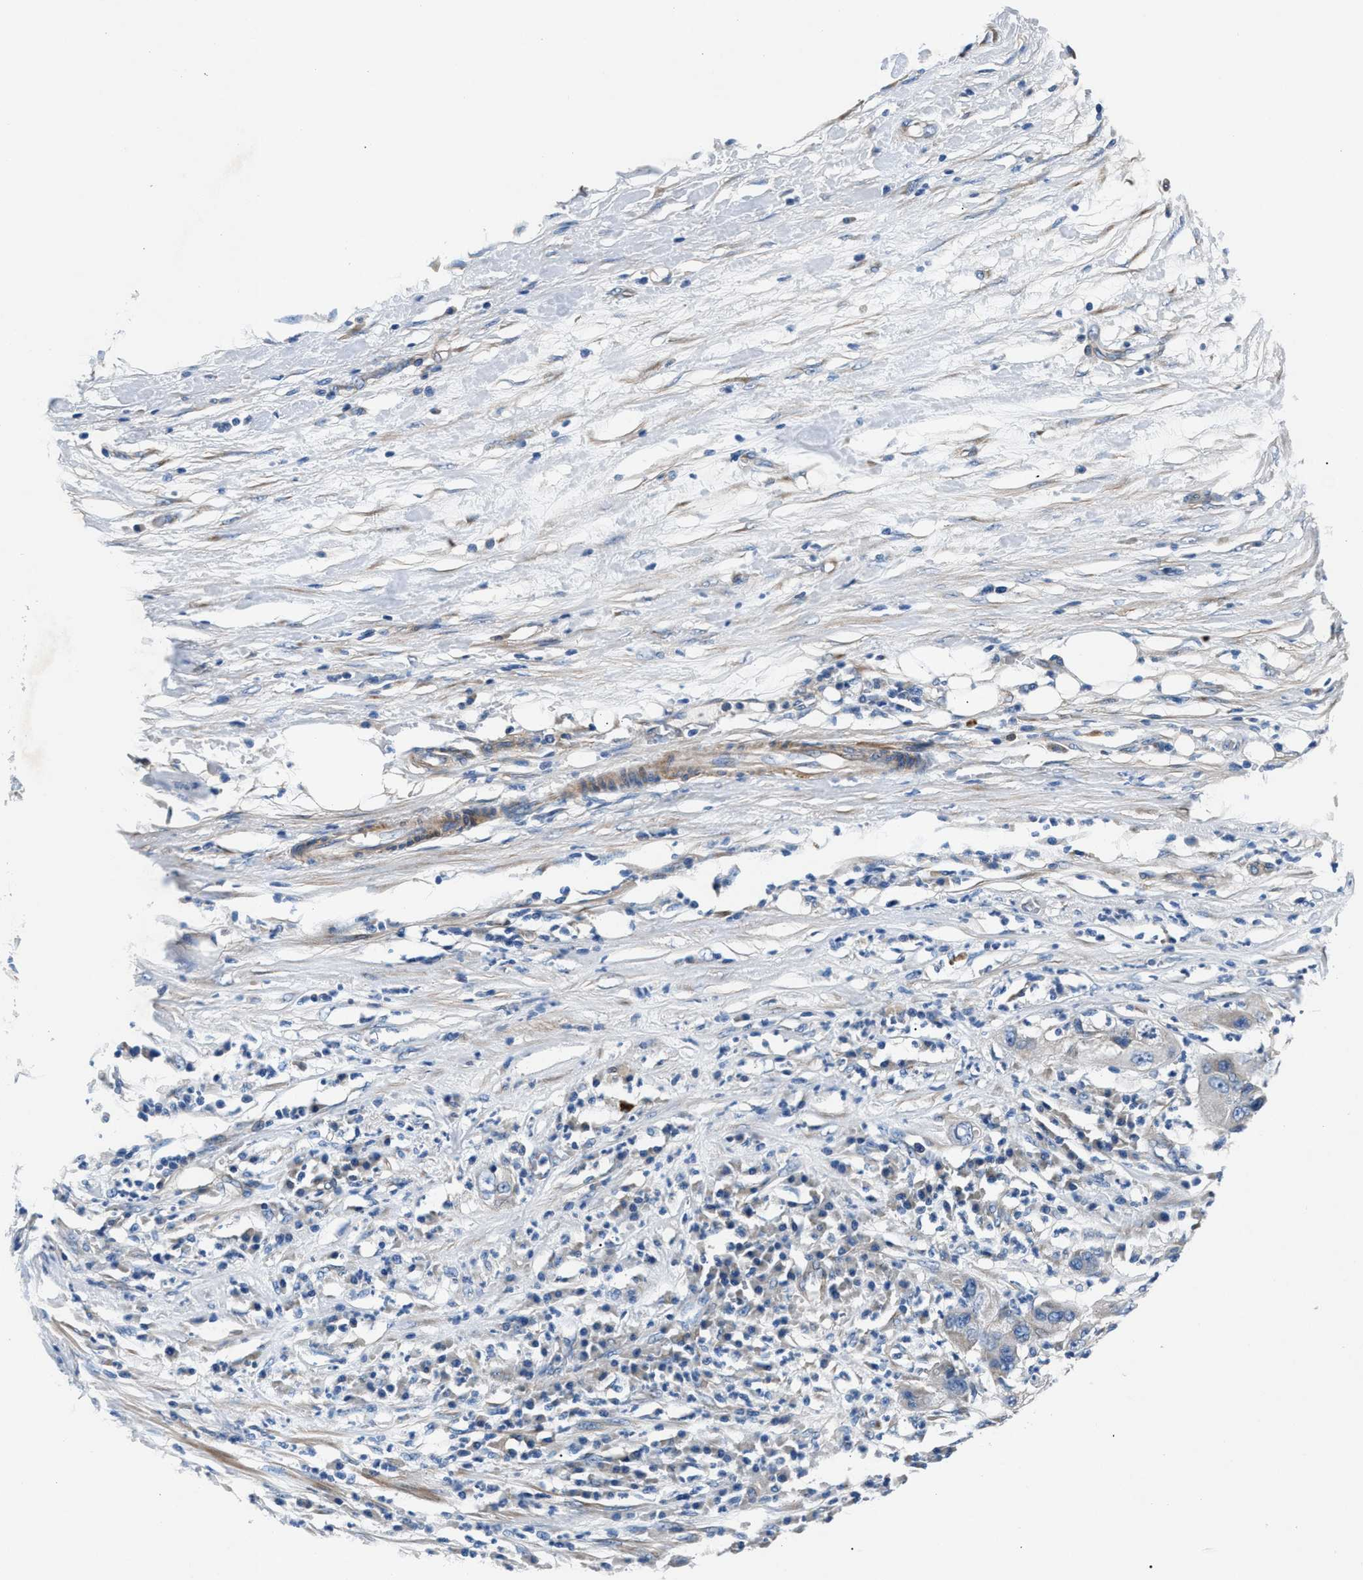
{"staining": {"intensity": "negative", "quantity": "none", "location": "none"}, "tissue": "pancreatic cancer", "cell_type": "Tumor cells", "image_type": "cancer", "snomed": [{"axis": "morphology", "description": "Adenocarcinoma, NOS"}, {"axis": "topography", "description": "Pancreas"}], "caption": "This is an immunohistochemistry micrograph of human pancreatic cancer (adenocarcinoma). There is no positivity in tumor cells.", "gene": "CDRT4", "patient": {"sex": "female", "age": 78}}